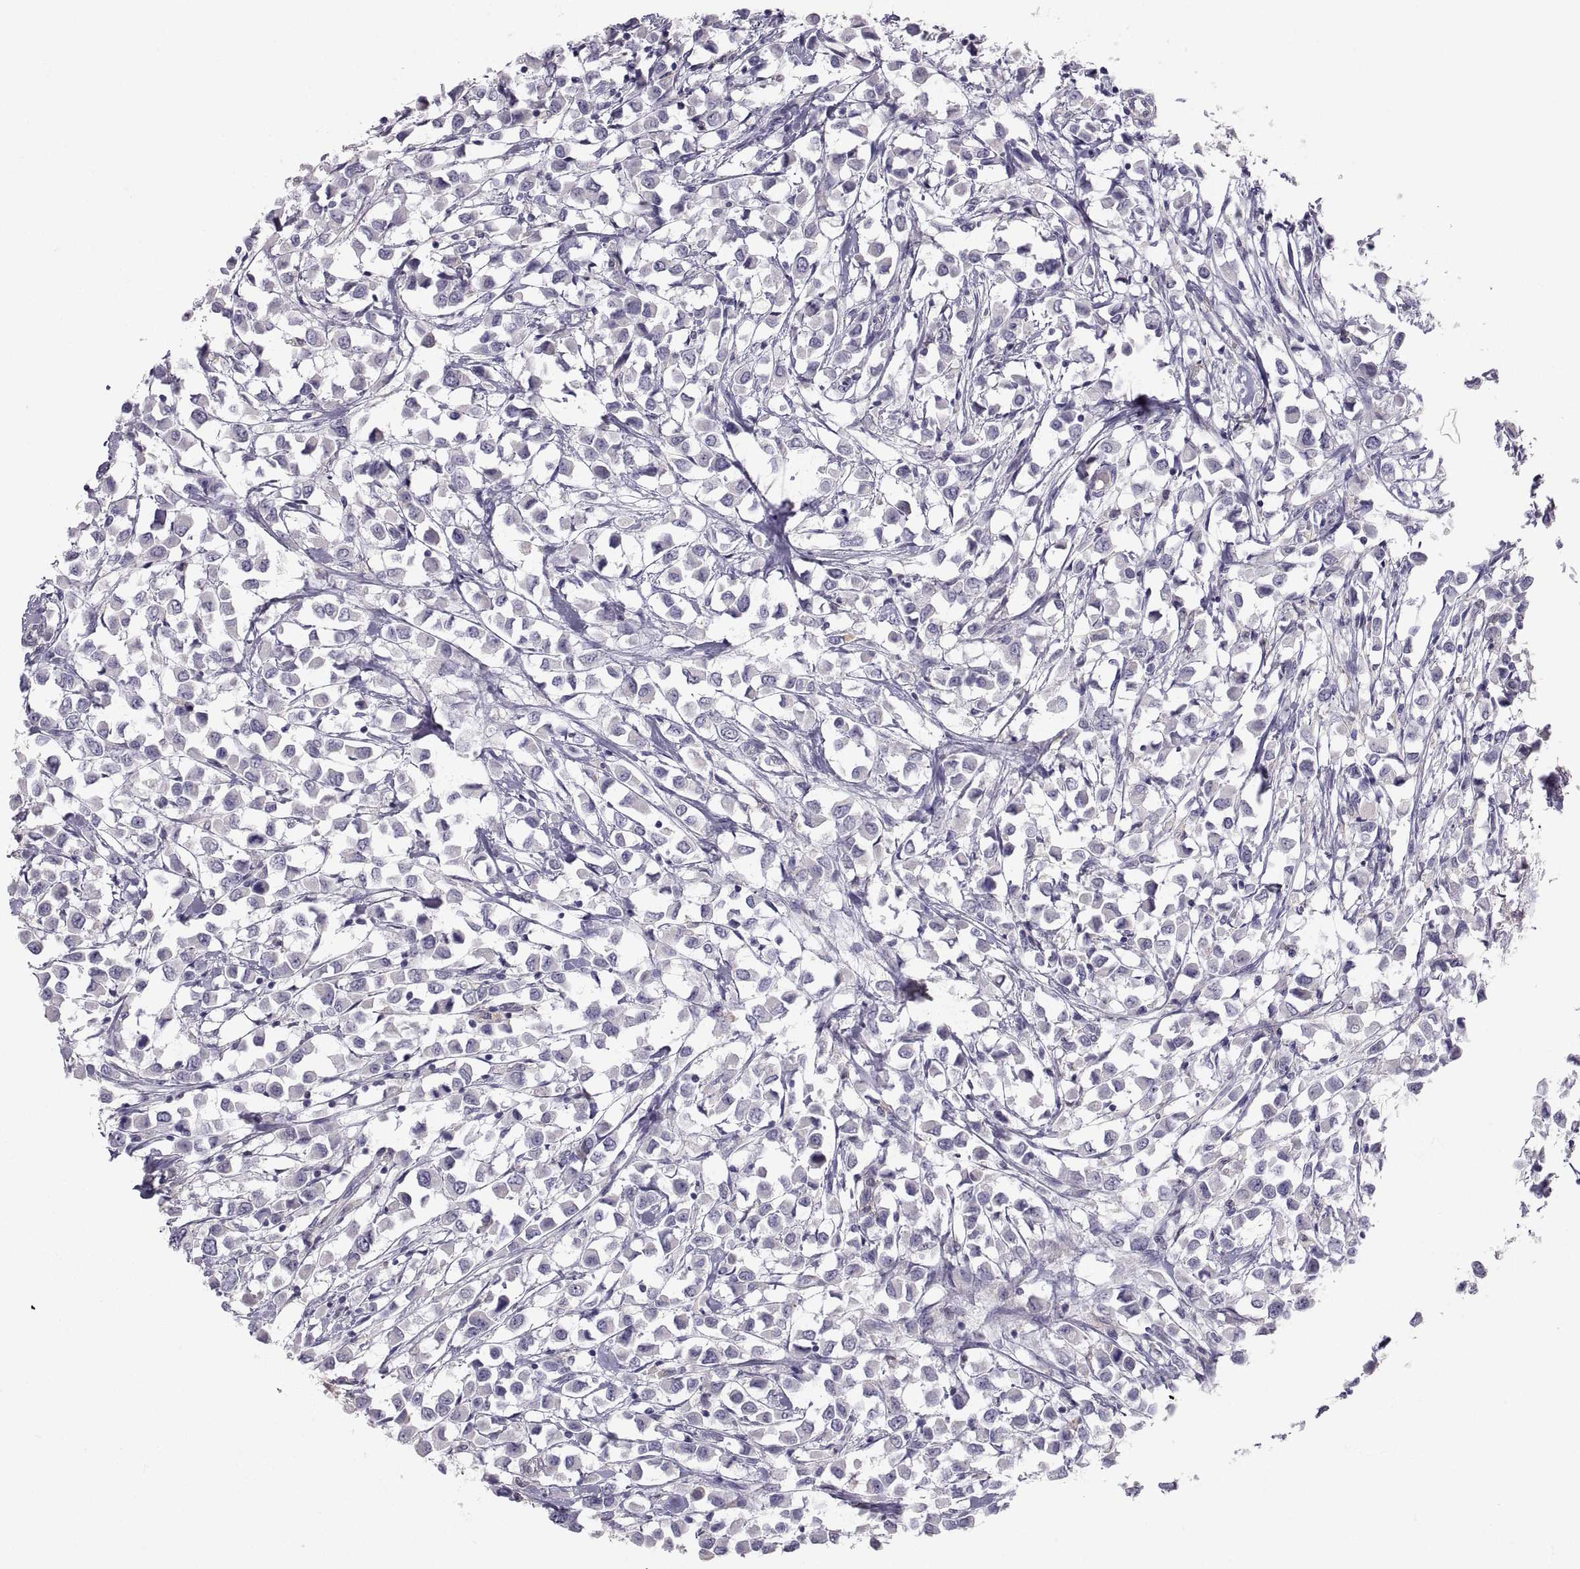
{"staining": {"intensity": "negative", "quantity": "none", "location": "none"}, "tissue": "breast cancer", "cell_type": "Tumor cells", "image_type": "cancer", "snomed": [{"axis": "morphology", "description": "Duct carcinoma"}, {"axis": "topography", "description": "Breast"}], "caption": "An image of human breast cancer is negative for staining in tumor cells. The staining is performed using DAB brown chromogen with nuclei counter-stained in using hematoxylin.", "gene": "PGM5", "patient": {"sex": "female", "age": 61}}